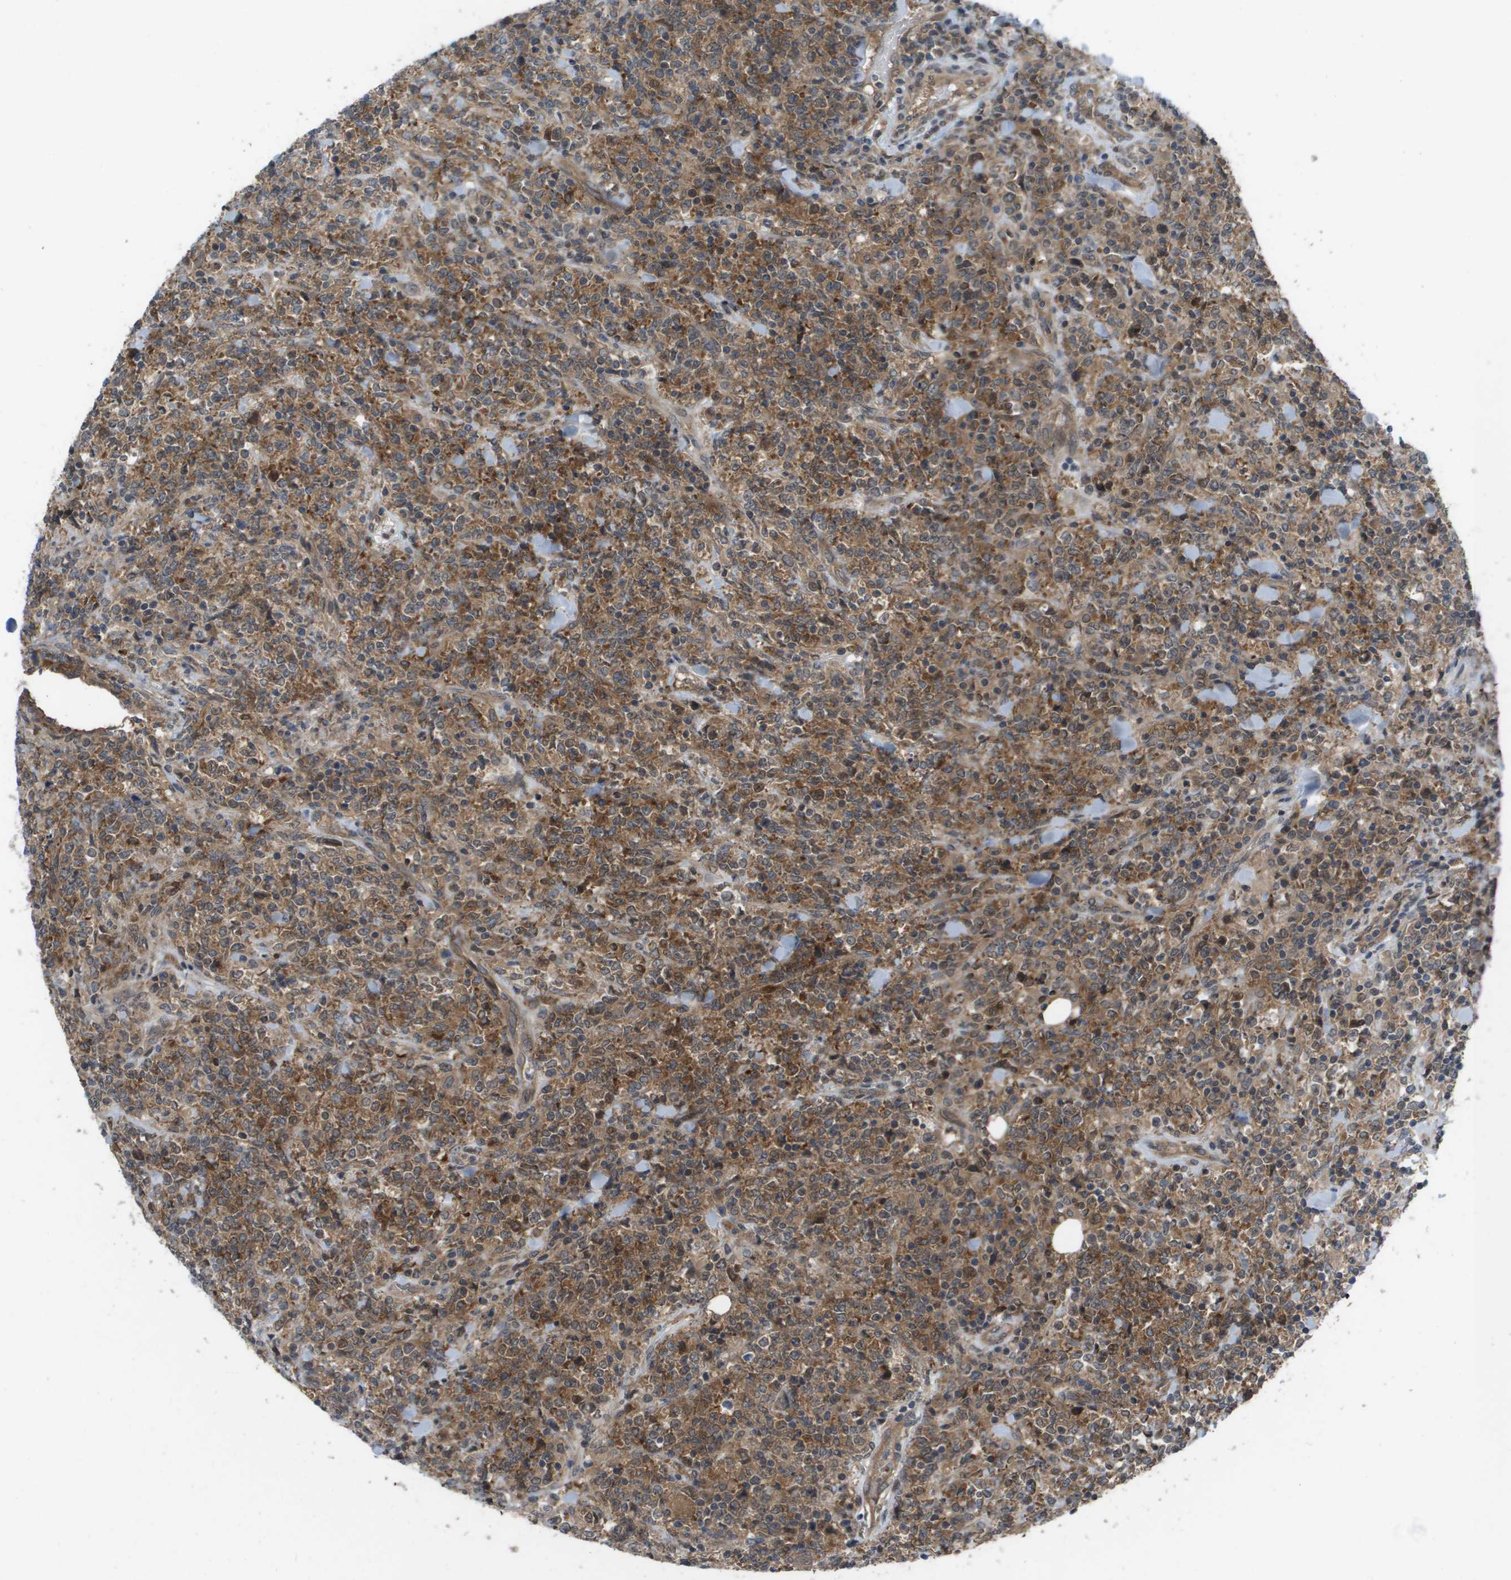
{"staining": {"intensity": "moderate", "quantity": ">75%", "location": "cytoplasmic/membranous,nuclear"}, "tissue": "lymphoma", "cell_type": "Tumor cells", "image_type": "cancer", "snomed": [{"axis": "morphology", "description": "Malignant lymphoma, non-Hodgkin's type, High grade"}, {"axis": "topography", "description": "Soft tissue"}], "caption": "DAB immunohistochemical staining of high-grade malignant lymphoma, non-Hodgkin's type demonstrates moderate cytoplasmic/membranous and nuclear protein positivity in about >75% of tumor cells.", "gene": "CTPS2", "patient": {"sex": "male", "age": 18}}